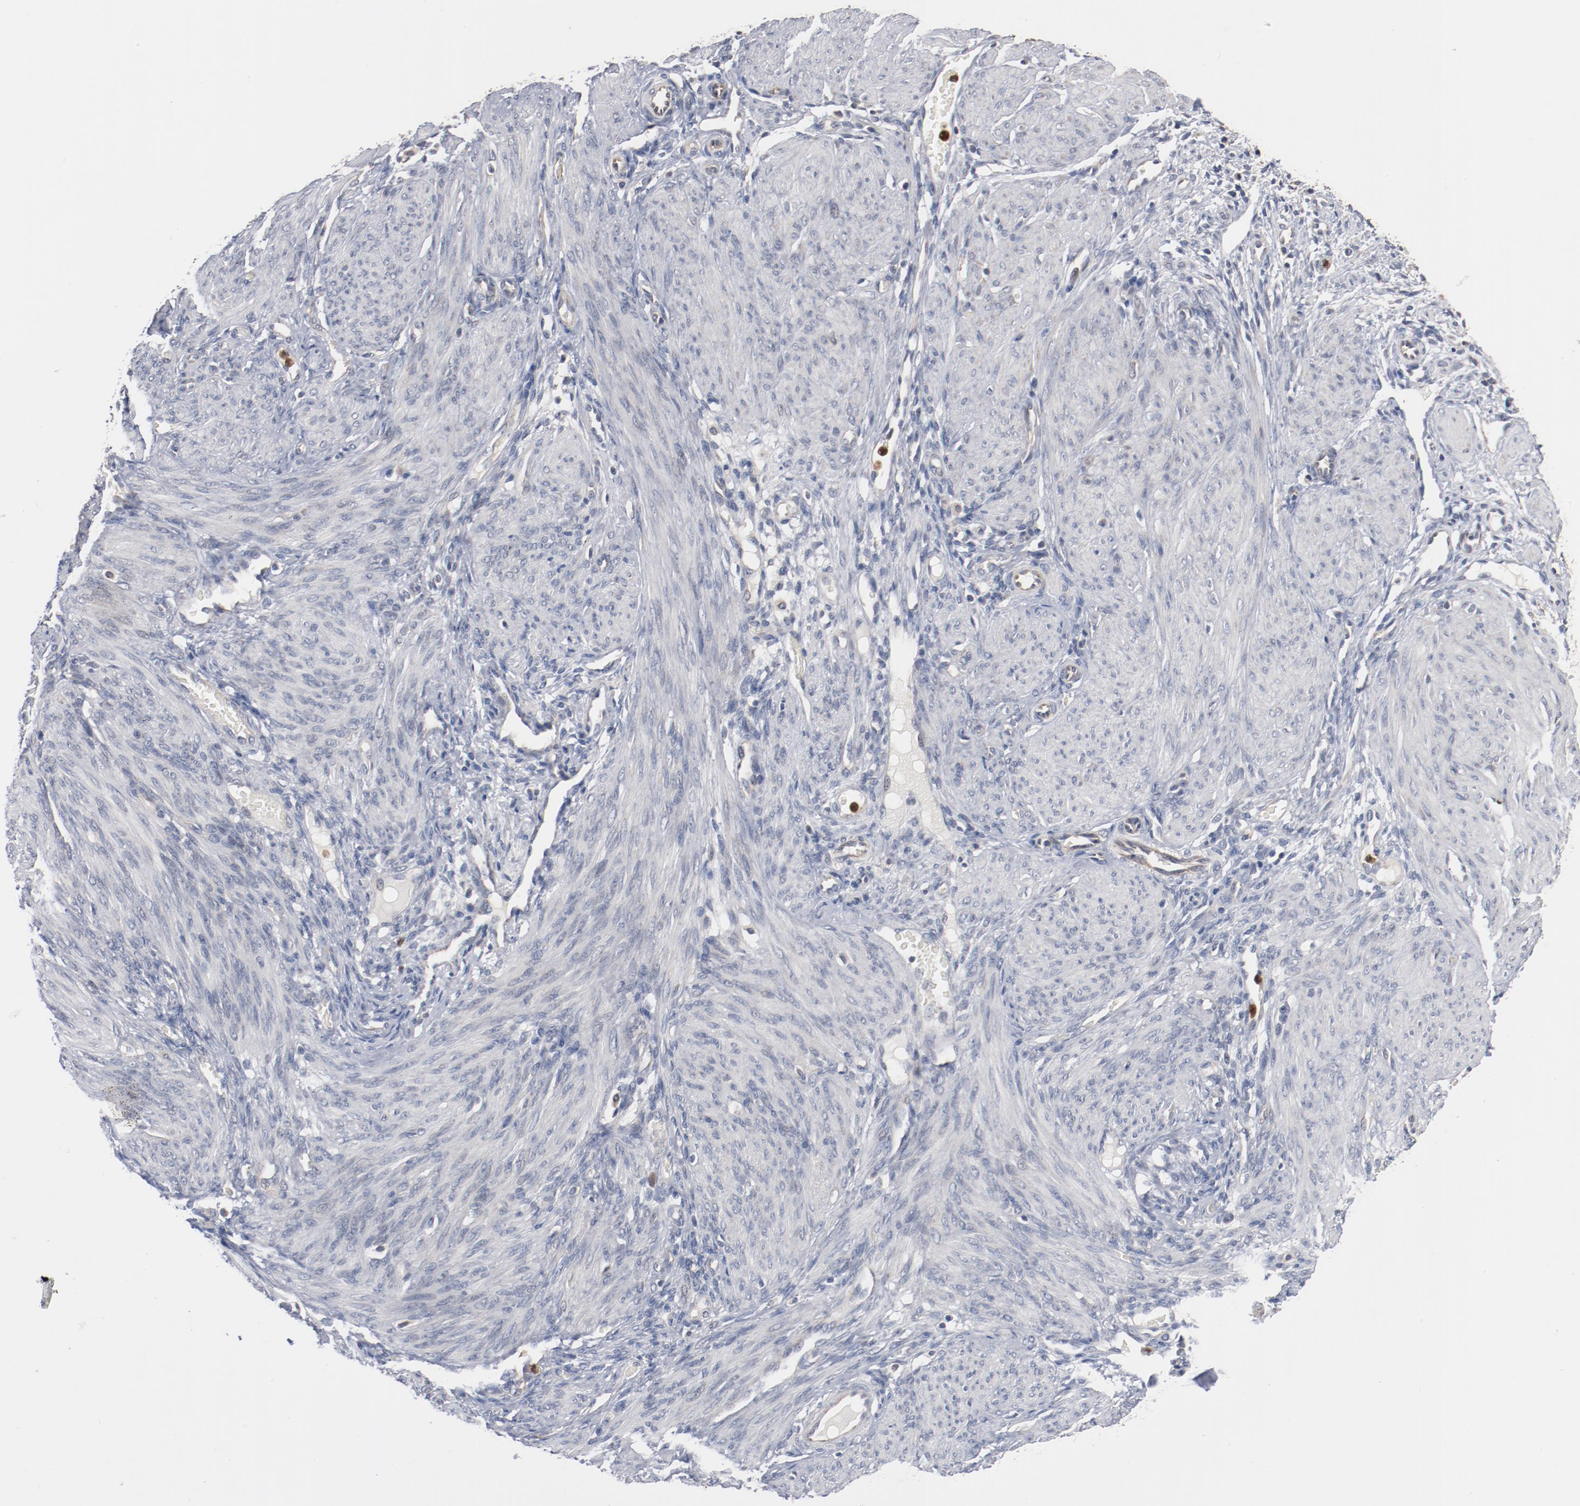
{"staining": {"intensity": "negative", "quantity": "none", "location": "none"}, "tissue": "endometrium", "cell_type": "Cells in endometrial stroma", "image_type": "normal", "snomed": [{"axis": "morphology", "description": "Normal tissue, NOS"}, {"axis": "topography", "description": "Endometrium"}], "caption": "DAB (3,3'-diaminobenzidine) immunohistochemical staining of normal endometrium shows no significant staining in cells in endometrial stroma.", "gene": "RNASE11", "patient": {"sex": "female", "age": 72}}